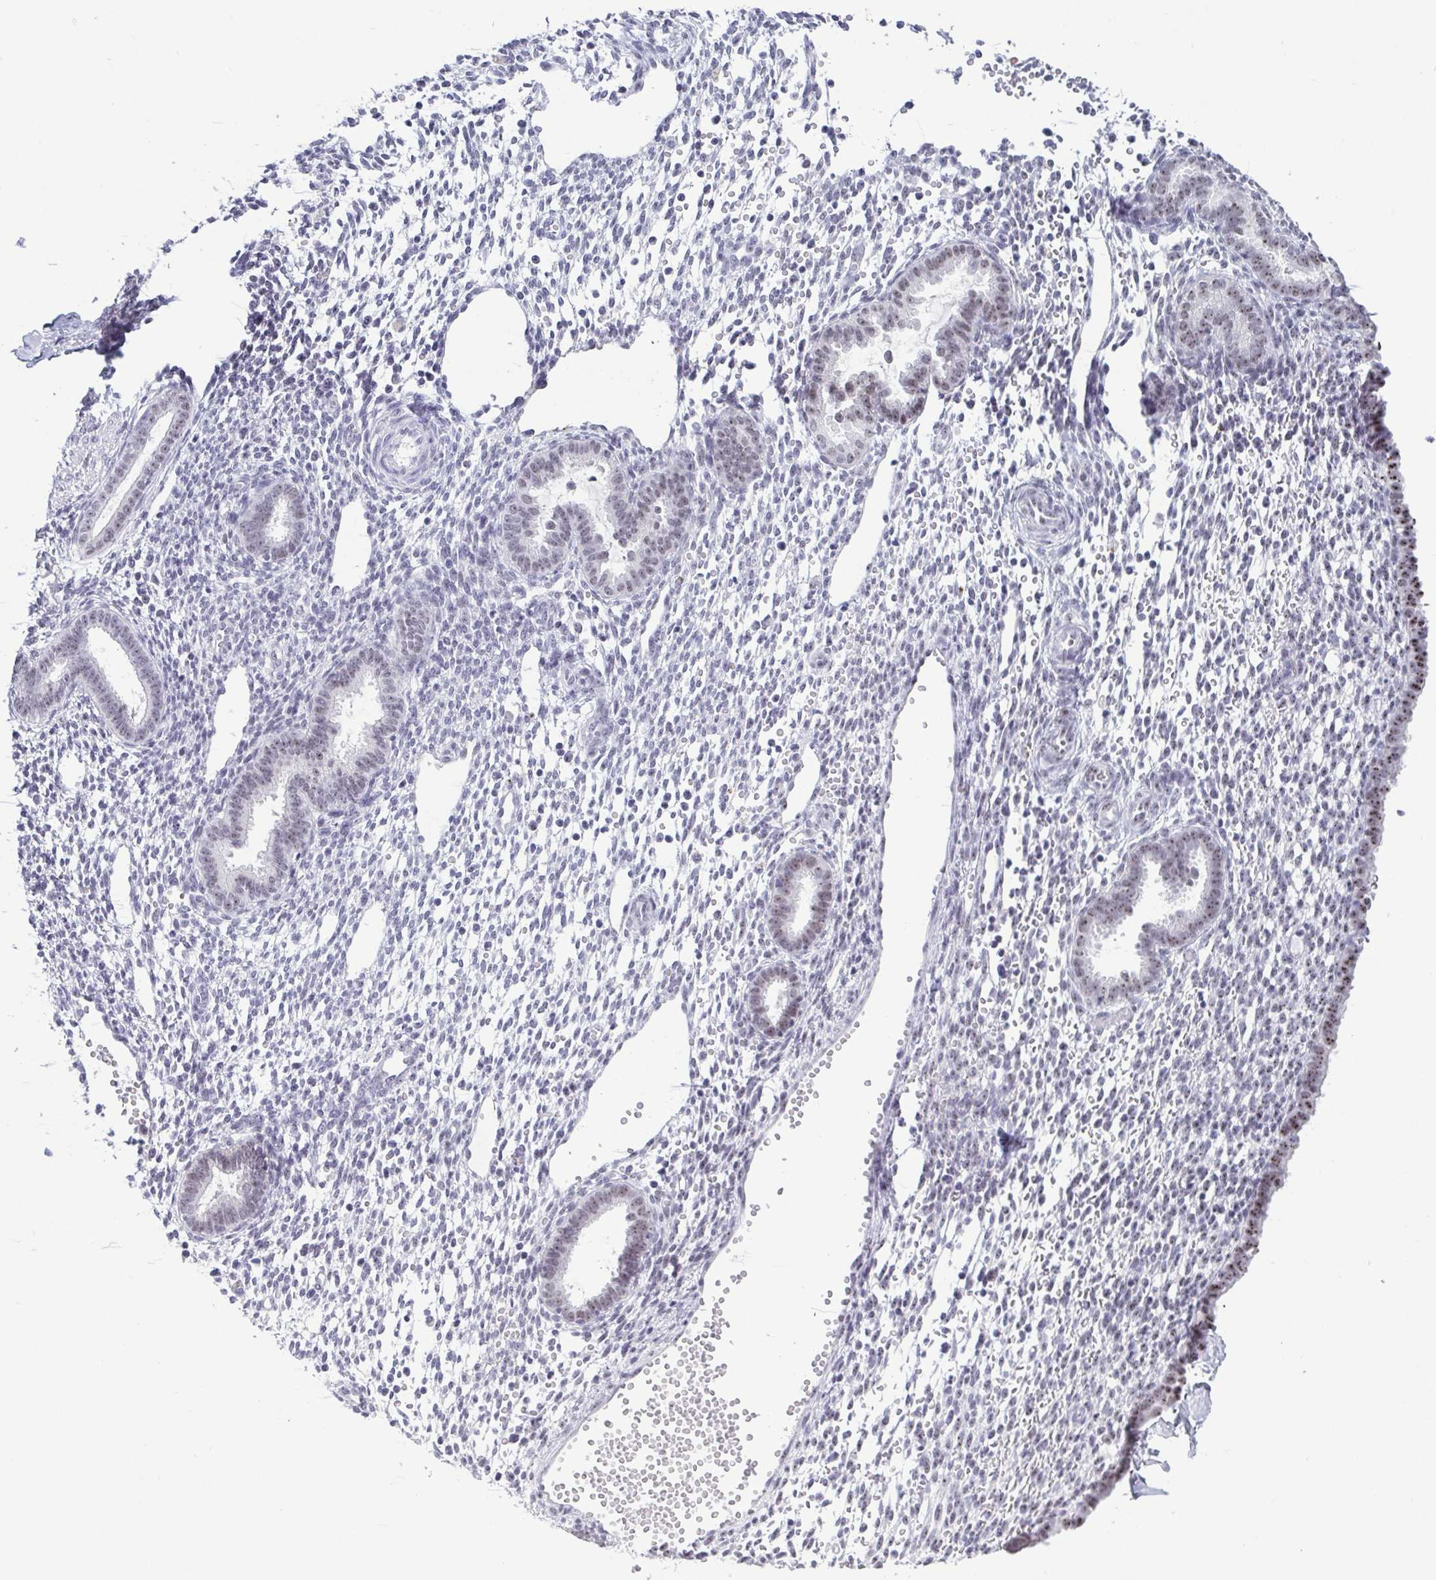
{"staining": {"intensity": "negative", "quantity": "none", "location": "none"}, "tissue": "endometrium", "cell_type": "Cells in endometrial stroma", "image_type": "normal", "snomed": [{"axis": "morphology", "description": "Normal tissue, NOS"}, {"axis": "topography", "description": "Endometrium"}], "caption": "Immunohistochemical staining of unremarkable human endometrium reveals no significant staining in cells in endometrial stroma. (DAB (3,3'-diaminobenzidine) immunohistochemistry visualized using brightfield microscopy, high magnification).", "gene": "BZW1", "patient": {"sex": "female", "age": 36}}